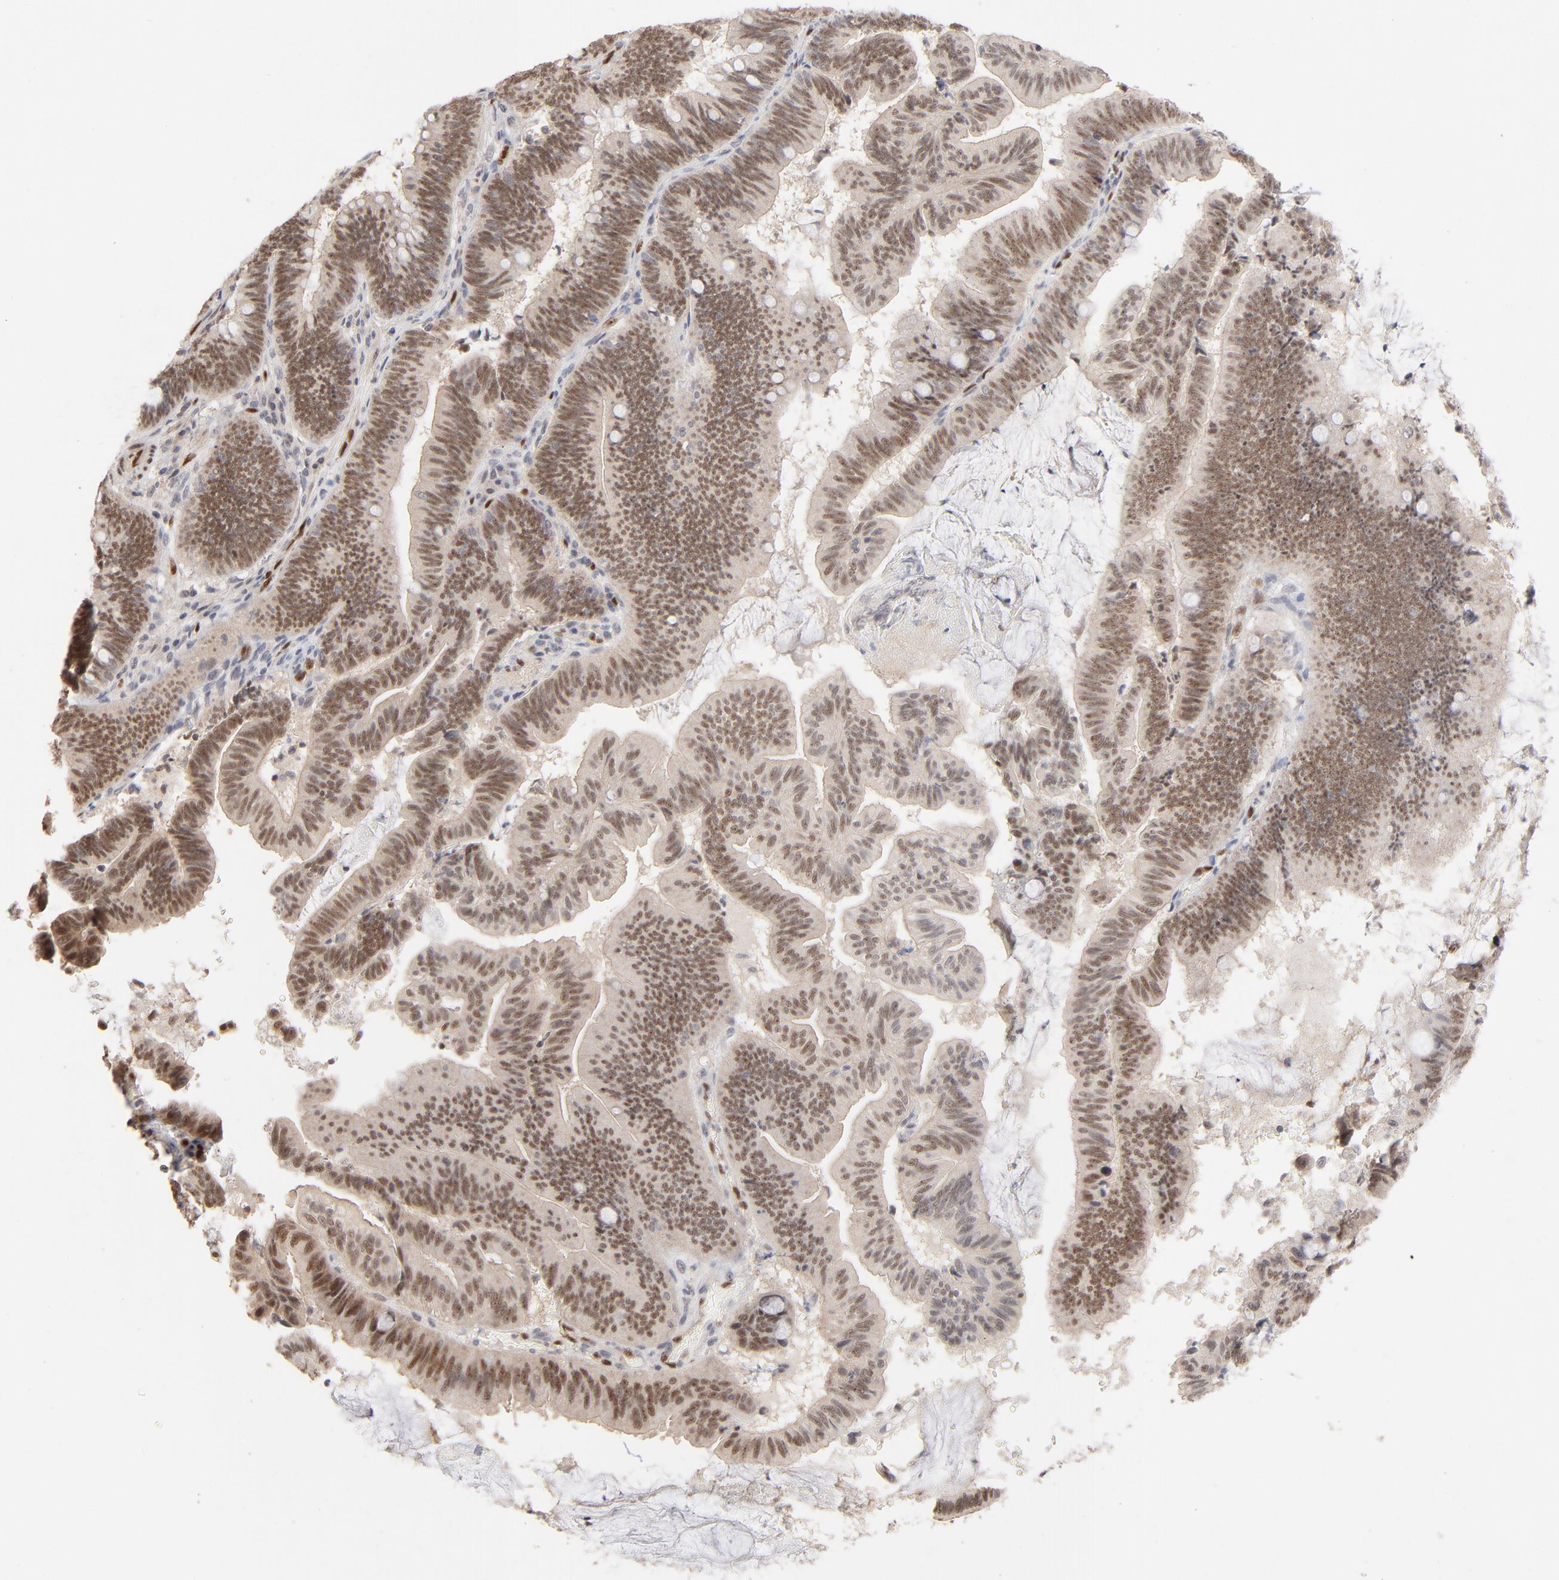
{"staining": {"intensity": "moderate", "quantity": ">75%", "location": "nuclear"}, "tissue": "pancreatic cancer", "cell_type": "Tumor cells", "image_type": "cancer", "snomed": [{"axis": "morphology", "description": "Adenocarcinoma, NOS"}, {"axis": "topography", "description": "Pancreas"}], "caption": "Tumor cells exhibit medium levels of moderate nuclear staining in about >75% of cells in pancreatic cancer.", "gene": "NFIB", "patient": {"sex": "male", "age": 82}}